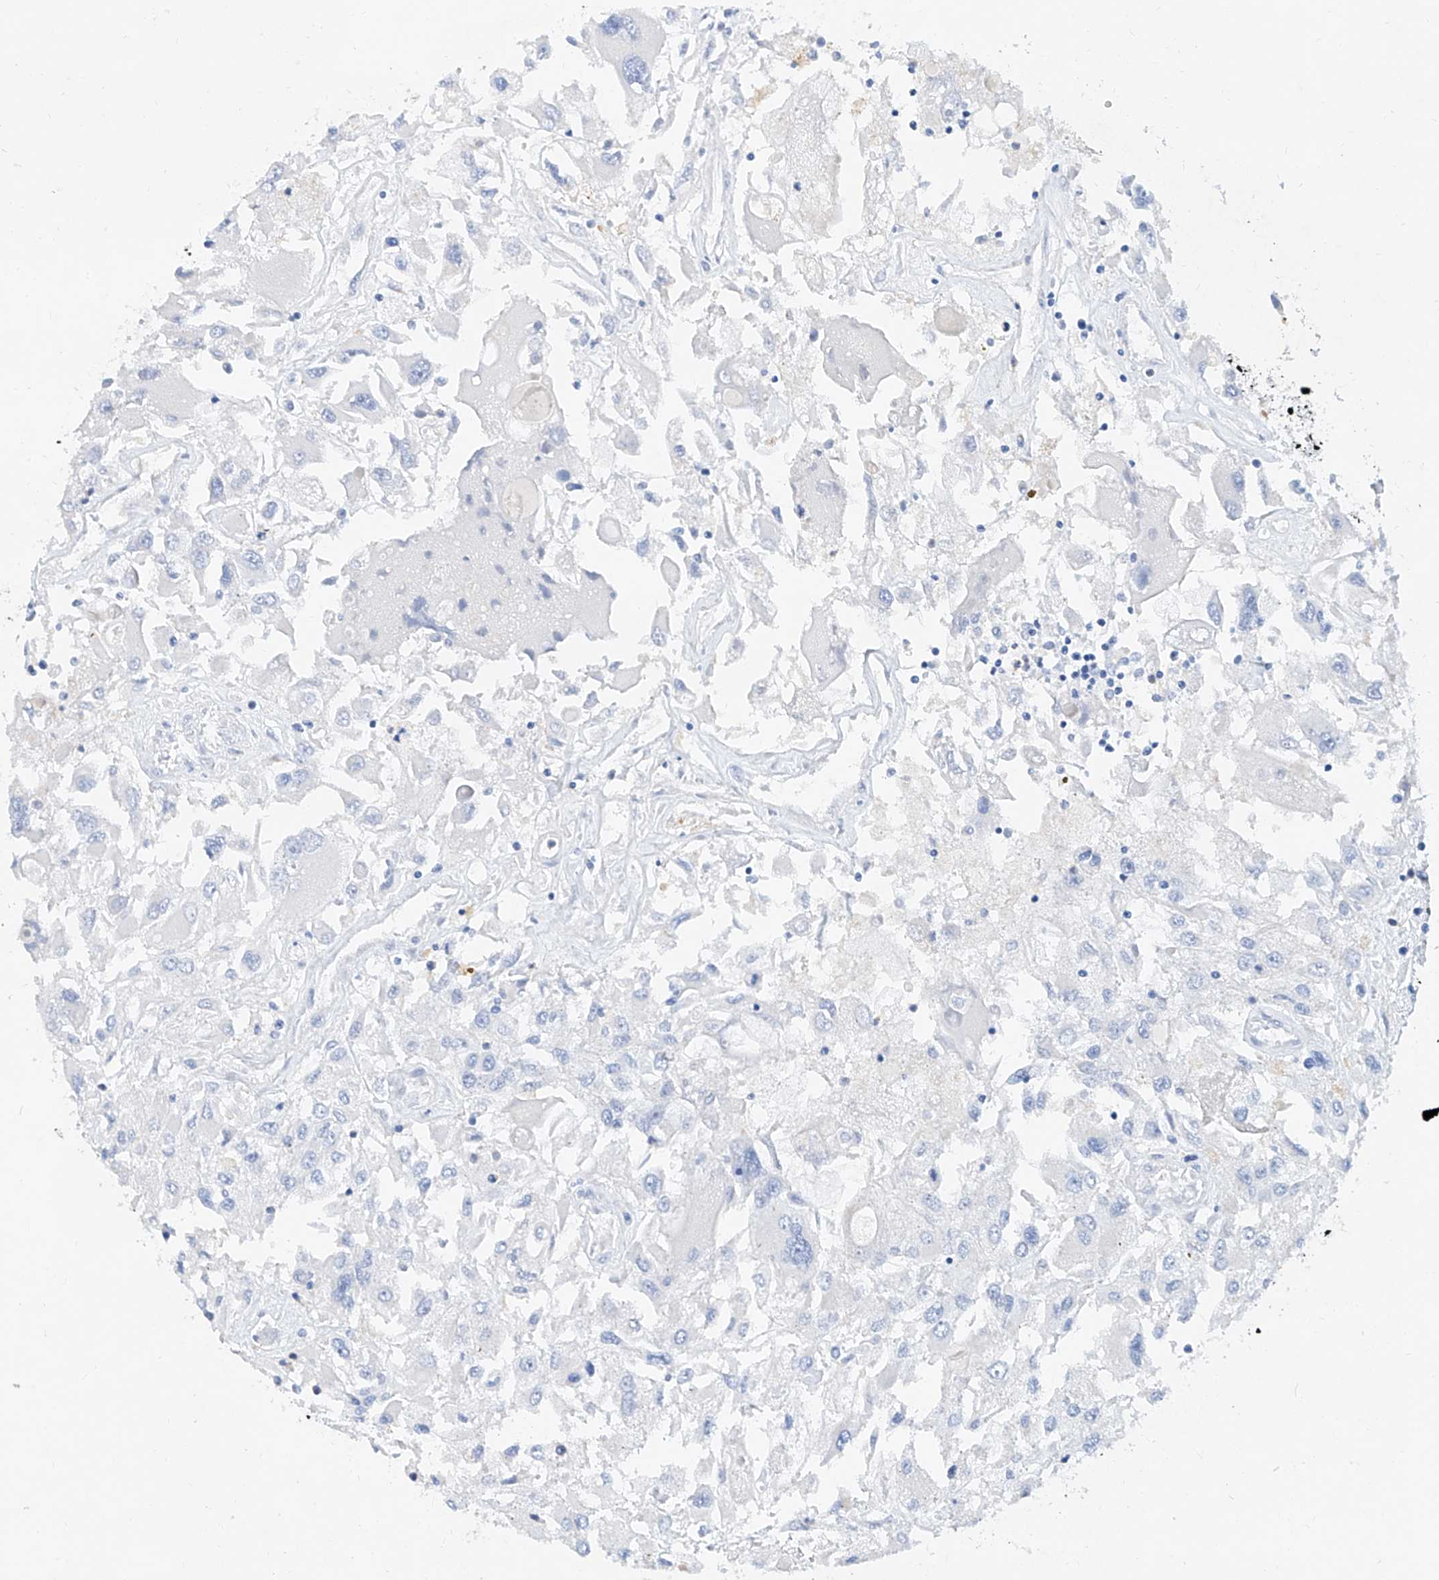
{"staining": {"intensity": "negative", "quantity": "none", "location": "none"}, "tissue": "renal cancer", "cell_type": "Tumor cells", "image_type": "cancer", "snomed": [{"axis": "morphology", "description": "Adenocarcinoma, NOS"}, {"axis": "topography", "description": "Kidney"}], "caption": "This is a image of immunohistochemistry (IHC) staining of renal cancer, which shows no positivity in tumor cells. The staining was performed using DAB (3,3'-diaminobenzidine) to visualize the protein expression in brown, while the nuclei were stained in blue with hematoxylin (Magnification: 20x).", "gene": "SLC25A29", "patient": {"sex": "female", "age": 52}}